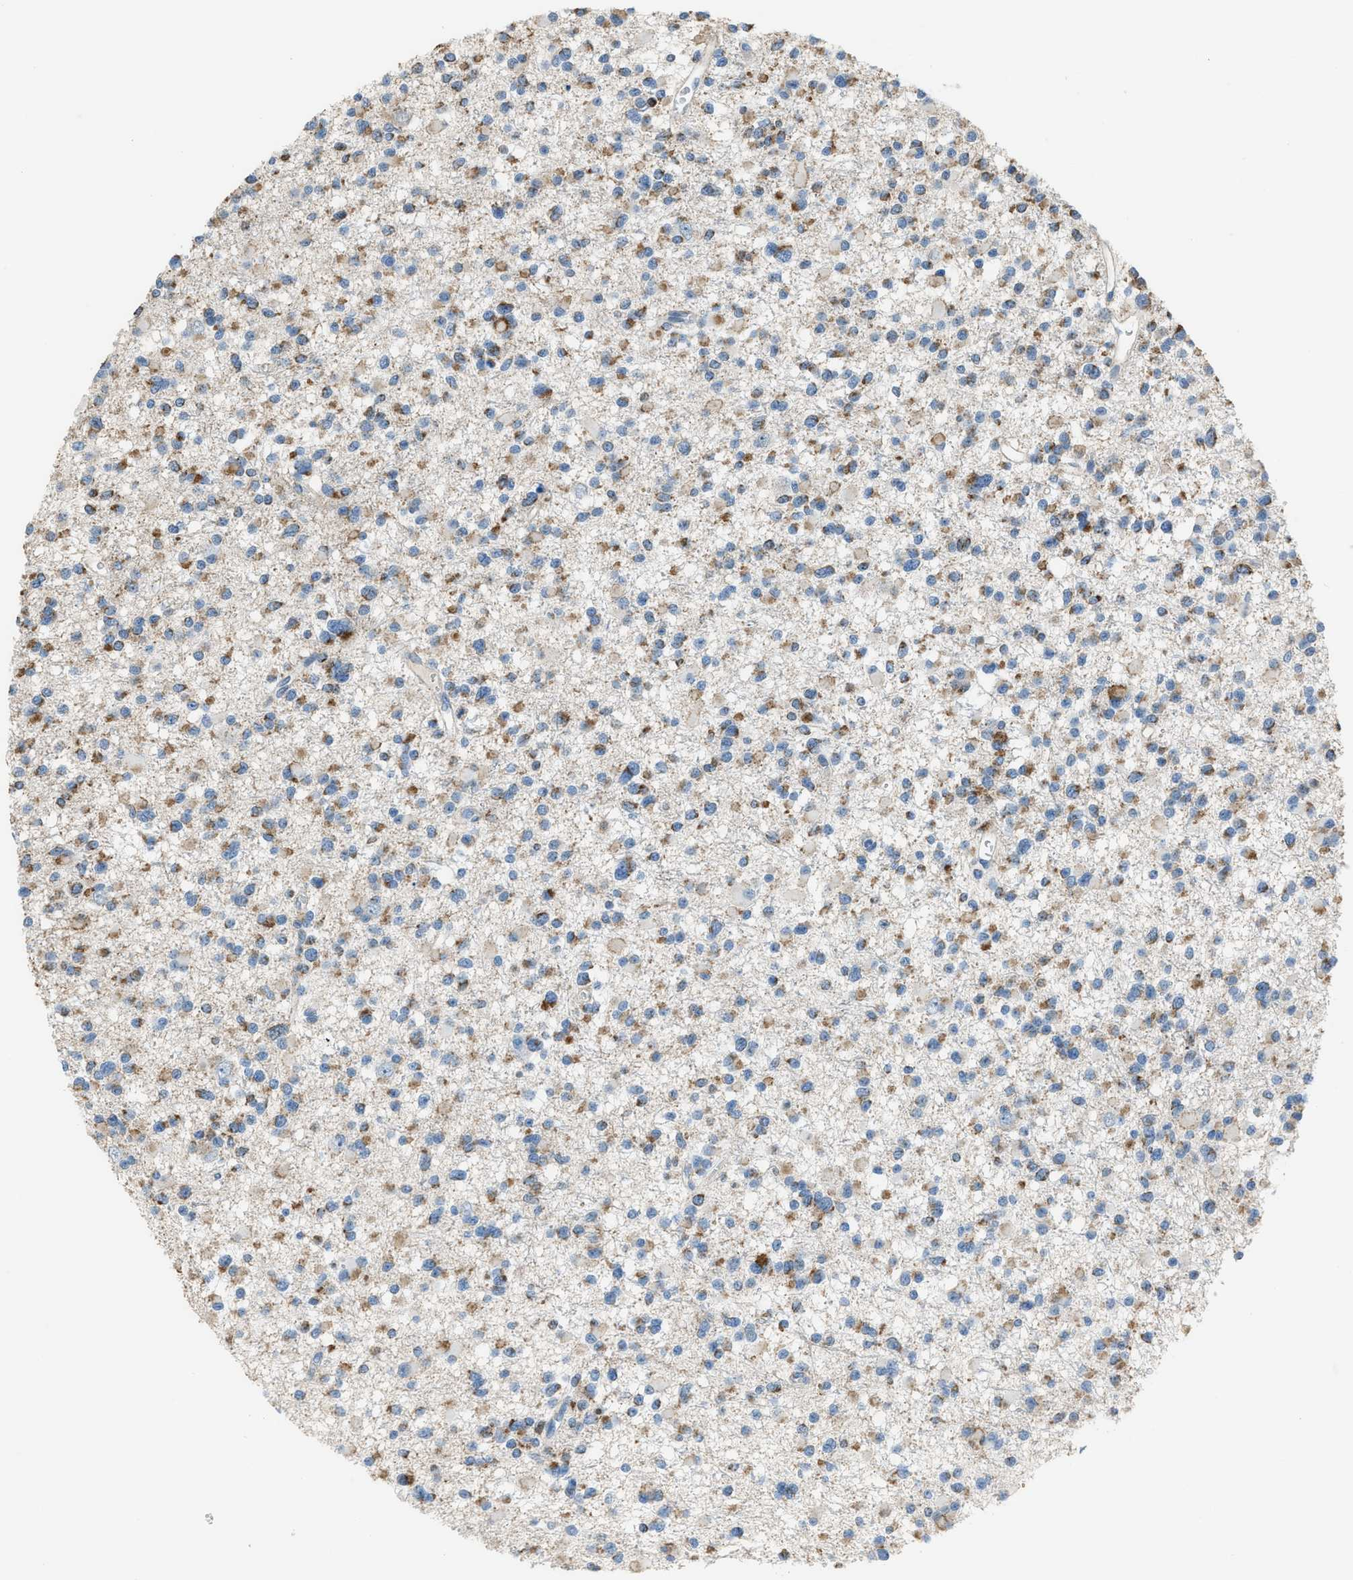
{"staining": {"intensity": "moderate", "quantity": "25%-75%", "location": "cytoplasmic/membranous"}, "tissue": "glioma", "cell_type": "Tumor cells", "image_type": "cancer", "snomed": [{"axis": "morphology", "description": "Glioma, malignant, Low grade"}, {"axis": "topography", "description": "Brain"}], "caption": "Immunohistochemistry histopathology image of low-grade glioma (malignant) stained for a protein (brown), which reveals medium levels of moderate cytoplasmic/membranous expression in approximately 25%-75% of tumor cells.", "gene": "SMIM20", "patient": {"sex": "female", "age": 22}}